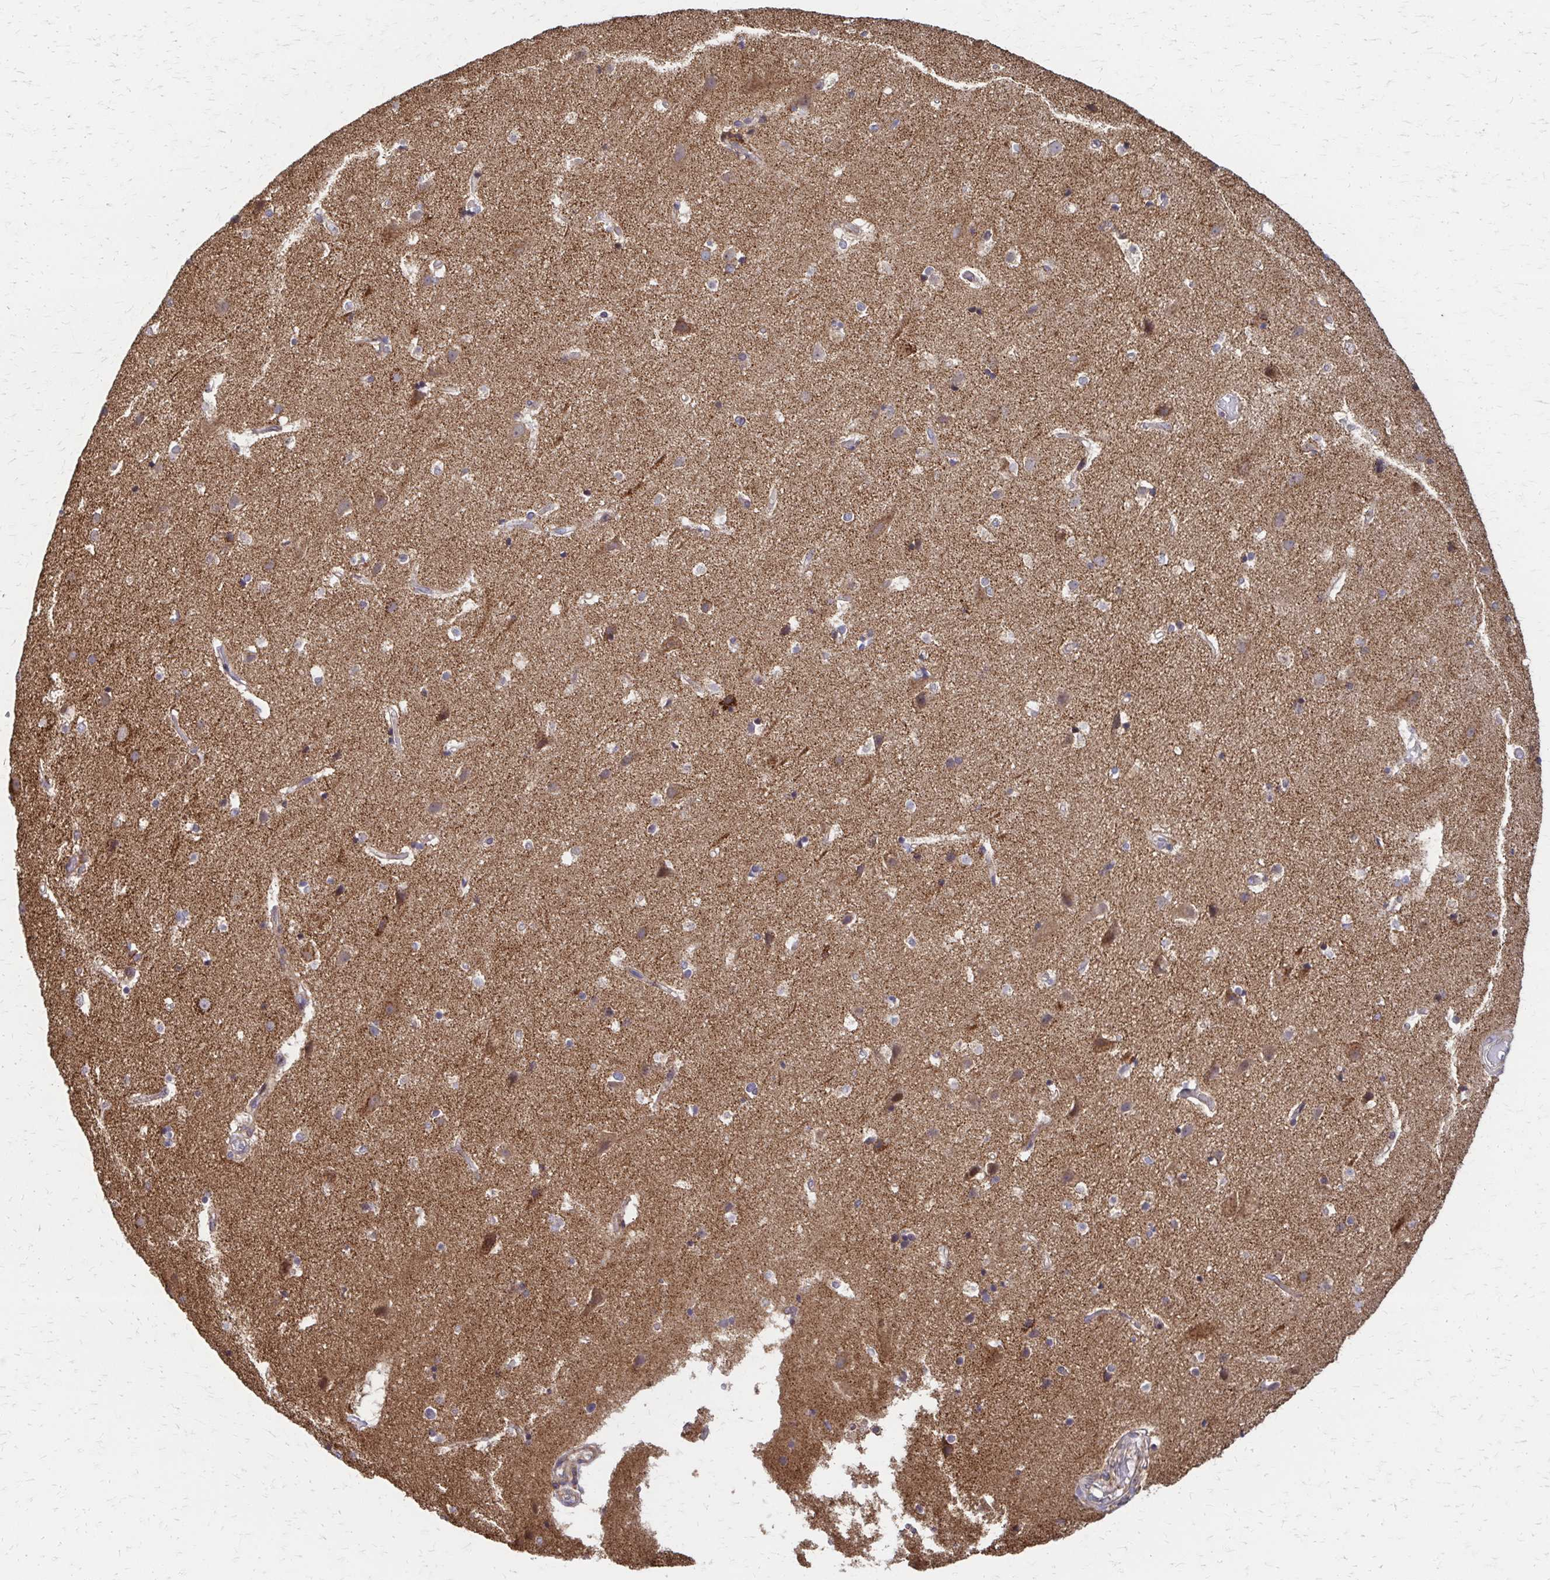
{"staining": {"intensity": "negative", "quantity": "none", "location": "none"}, "tissue": "cerebral cortex", "cell_type": "Endothelial cells", "image_type": "normal", "snomed": [{"axis": "morphology", "description": "Normal tissue, NOS"}, {"axis": "topography", "description": "Cerebral cortex"}], "caption": "Immunohistochemistry (IHC) photomicrograph of unremarkable human cerebral cortex stained for a protein (brown), which demonstrates no staining in endothelial cells.", "gene": "EEF2", "patient": {"sex": "female", "age": 52}}